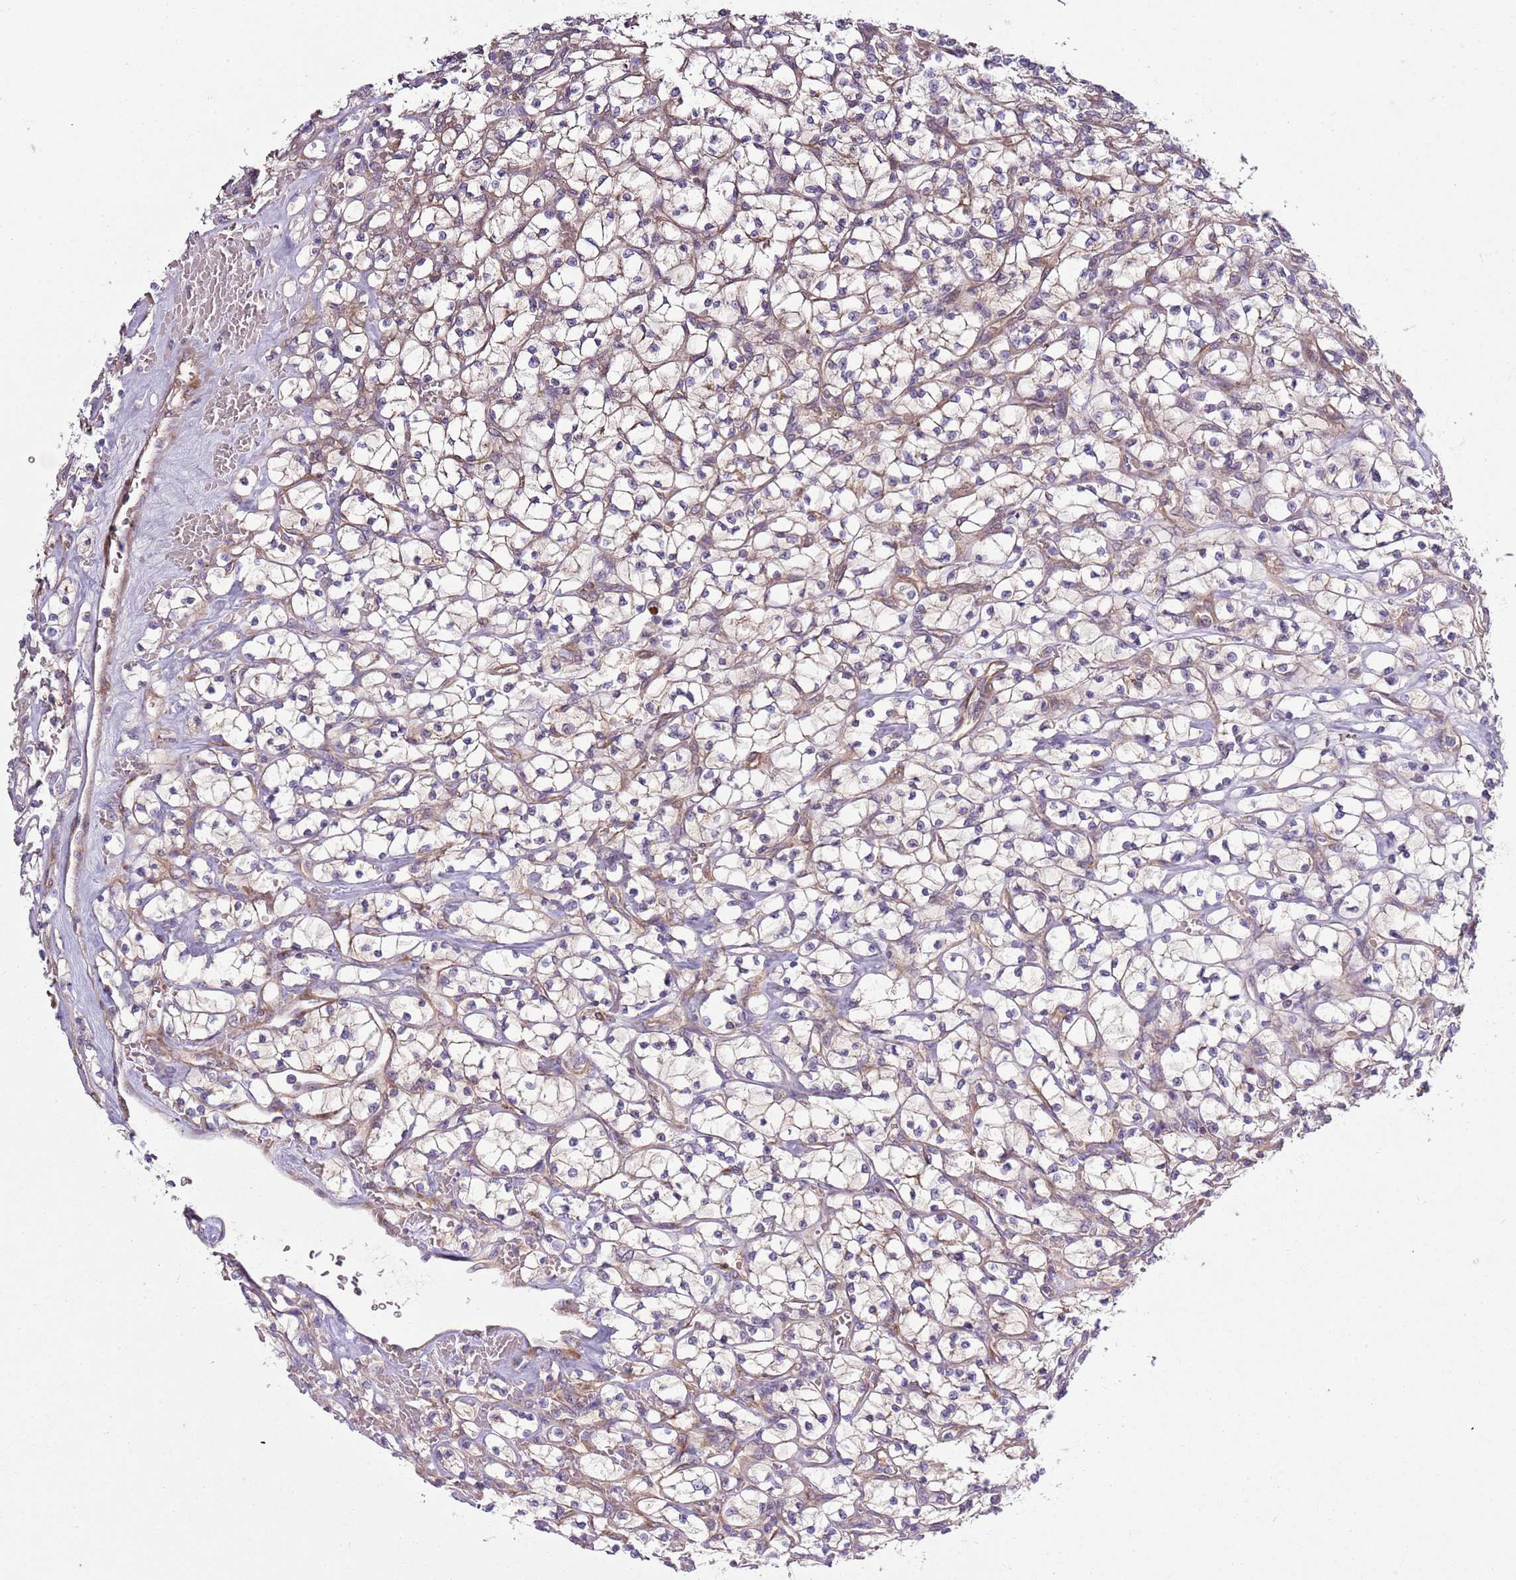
{"staining": {"intensity": "negative", "quantity": "none", "location": "none"}, "tissue": "renal cancer", "cell_type": "Tumor cells", "image_type": "cancer", "snomed": [{"axis": "morphology", "description": "Adenocarcinoma, NOS"}, {"axis": "topography", "description": "Kidney"}], "caption": "The immunohistochemistry (IHC) histopathology image has no significant staining in tumor cells of renal cancer (adenocarcinoma) tissue.", "gene": "GNL1", "patient": {"sex": "female", "age": 64}}